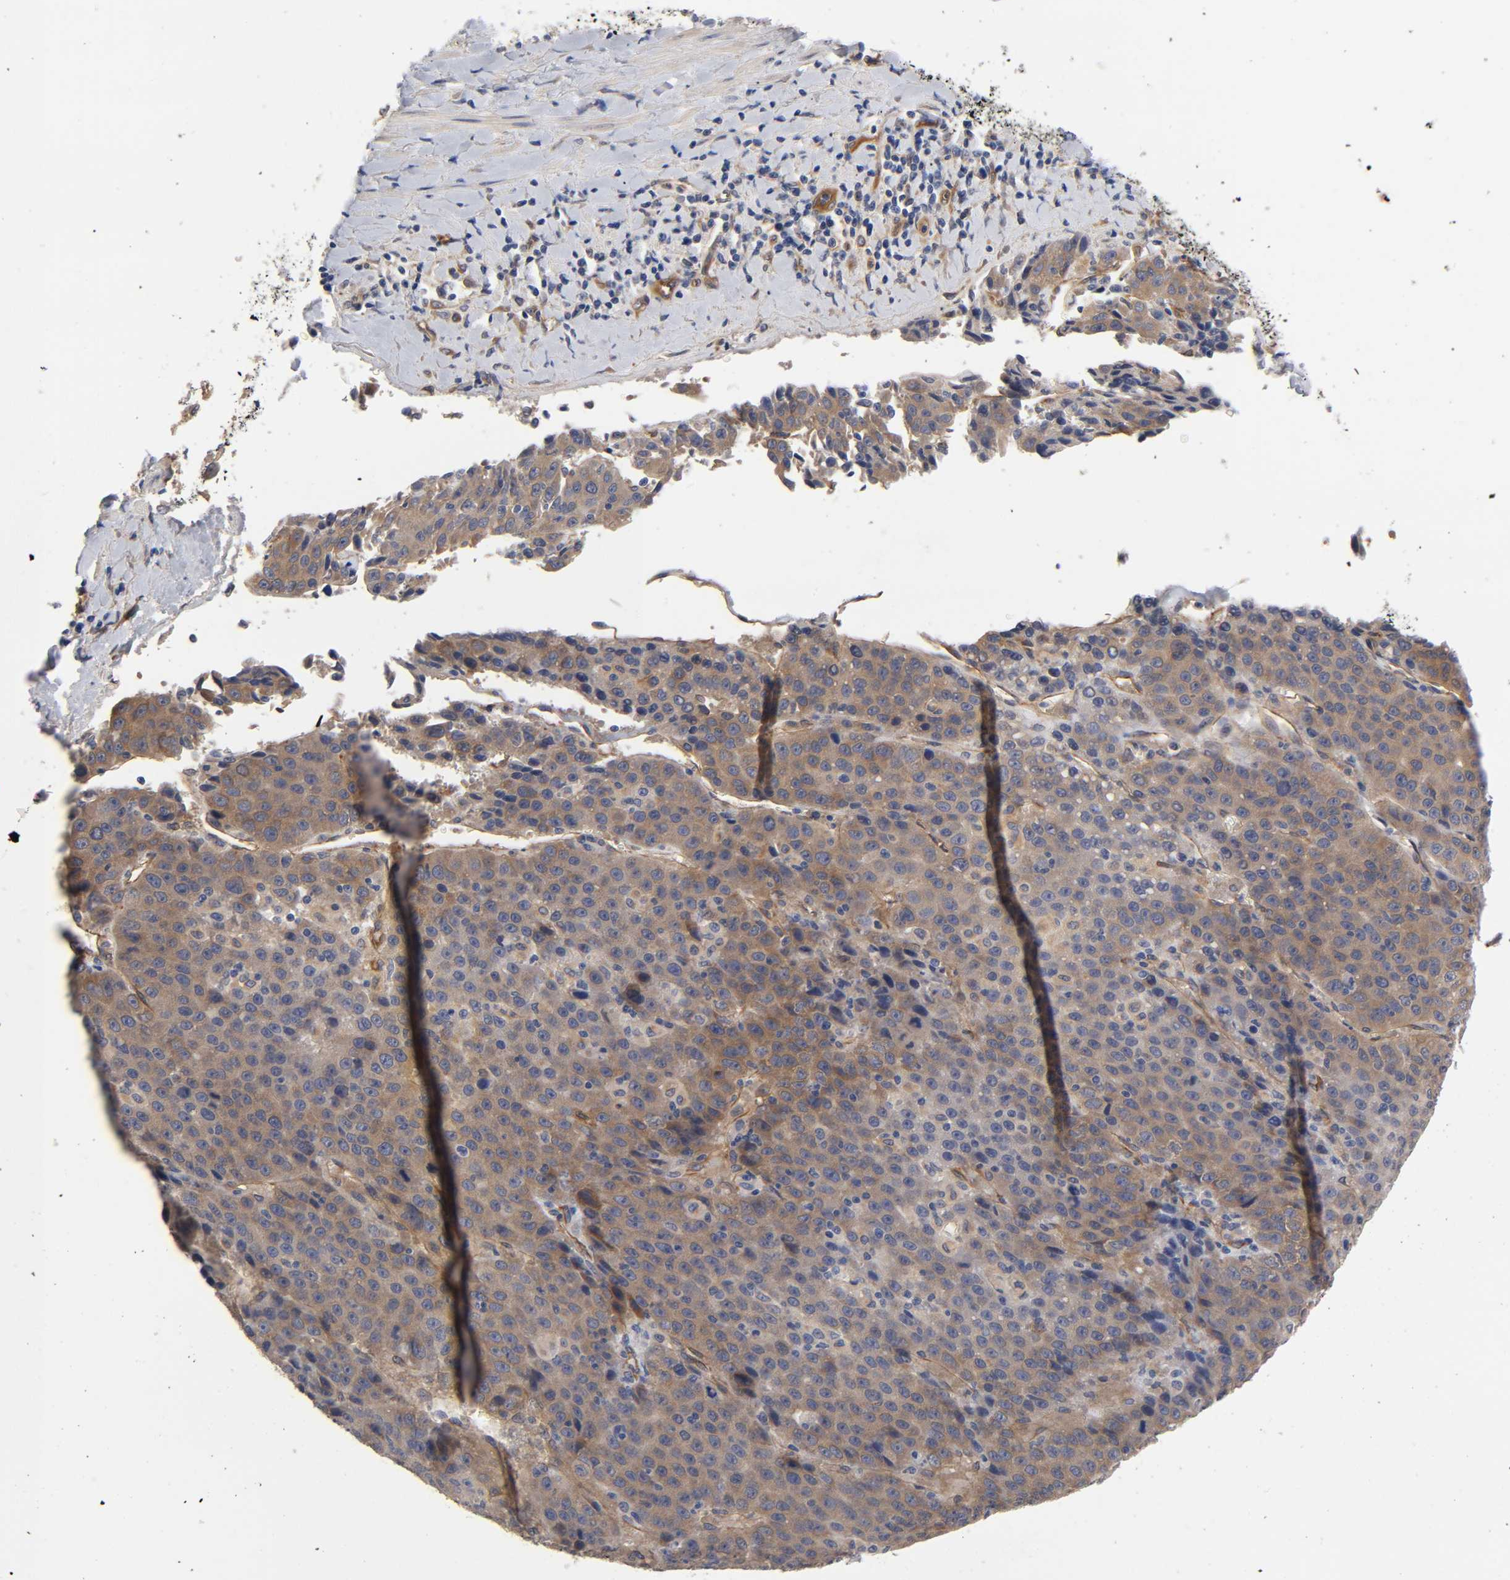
{"staining": {"intensity": "moderate", "quantity": ">75%", "location": "cytoplasmic/membranous"}, "tissue": "liver cancer", "cell_type": "Tumor cells", "image_type": "cancer", "snomed": [{"axis": "morphology", "description": "Carcinoma, Hepatocellular, NOS"}, {"axis": "topography", "description": "Liver"}], "caption": "Immunohistochemical staining of hepatocellular carcinoma (liver) reveals medium levels of moderate cytoplasmic/membranous protein staining in approximately >75% of tumor cells.", "gene": "RAB13", "patient": {"sex": "female", "age": 53}}